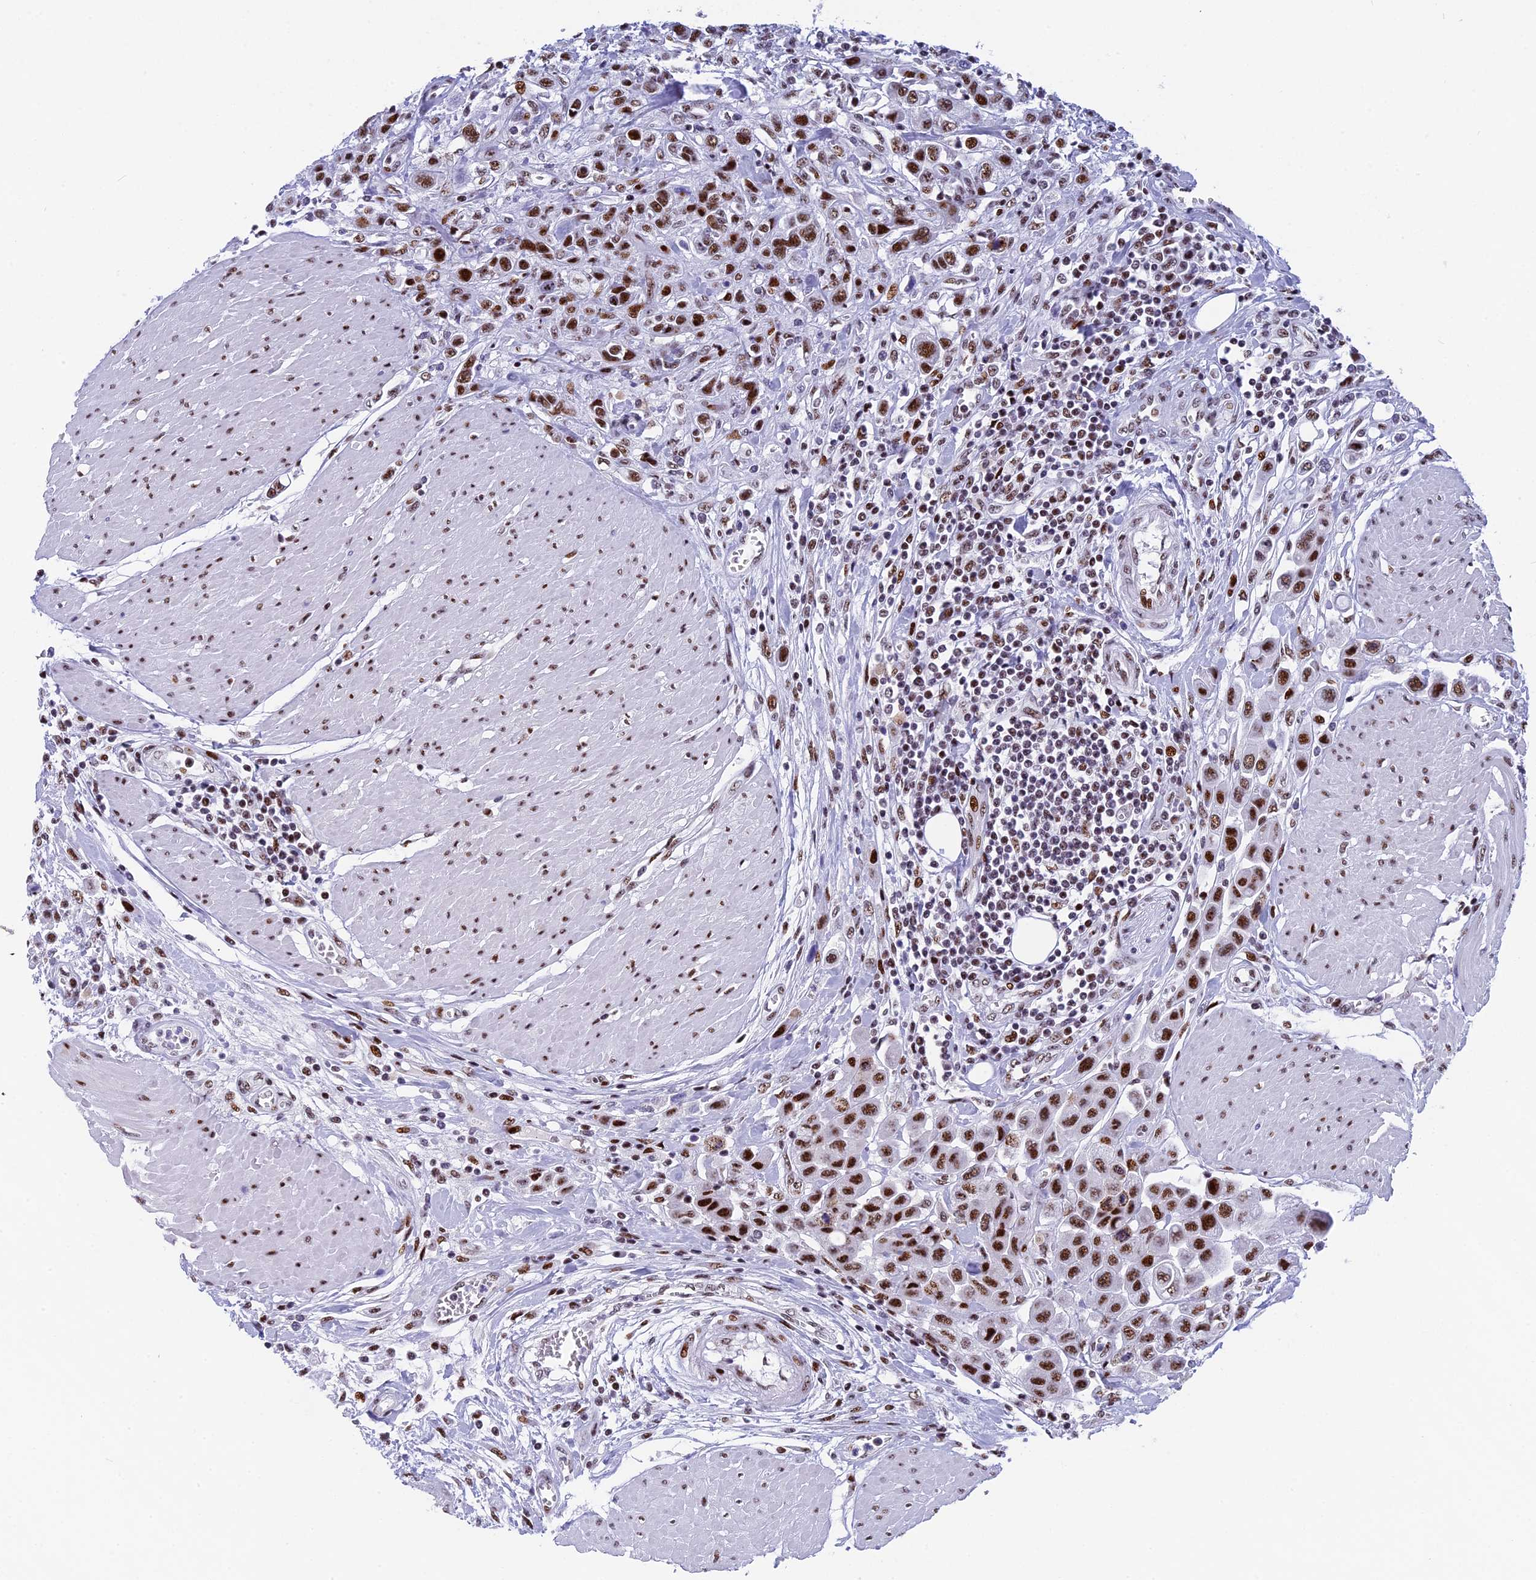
{"staining": {"intensity": "moderate", "quantity": ">75%", "location": "nuclear"}, "tissue": "urothelial cancer", "cell_type": "Tumor cells", "image_type": "cancer", "snomed": [{"axis": "morphology", "description": "Urothelial carcinoma, High grade"}, {"axis": "topography", "description": "Urinary bladder"}], "caption": "Immunohistochemistry photomicrograph of human urothelial cancer stained for a protein (brown), which reveals medium levels of moderate nuclear expression in about >75% of tumor cells.", "gene": "NSA2", "patient": {"sex": "male", "age": 50}}